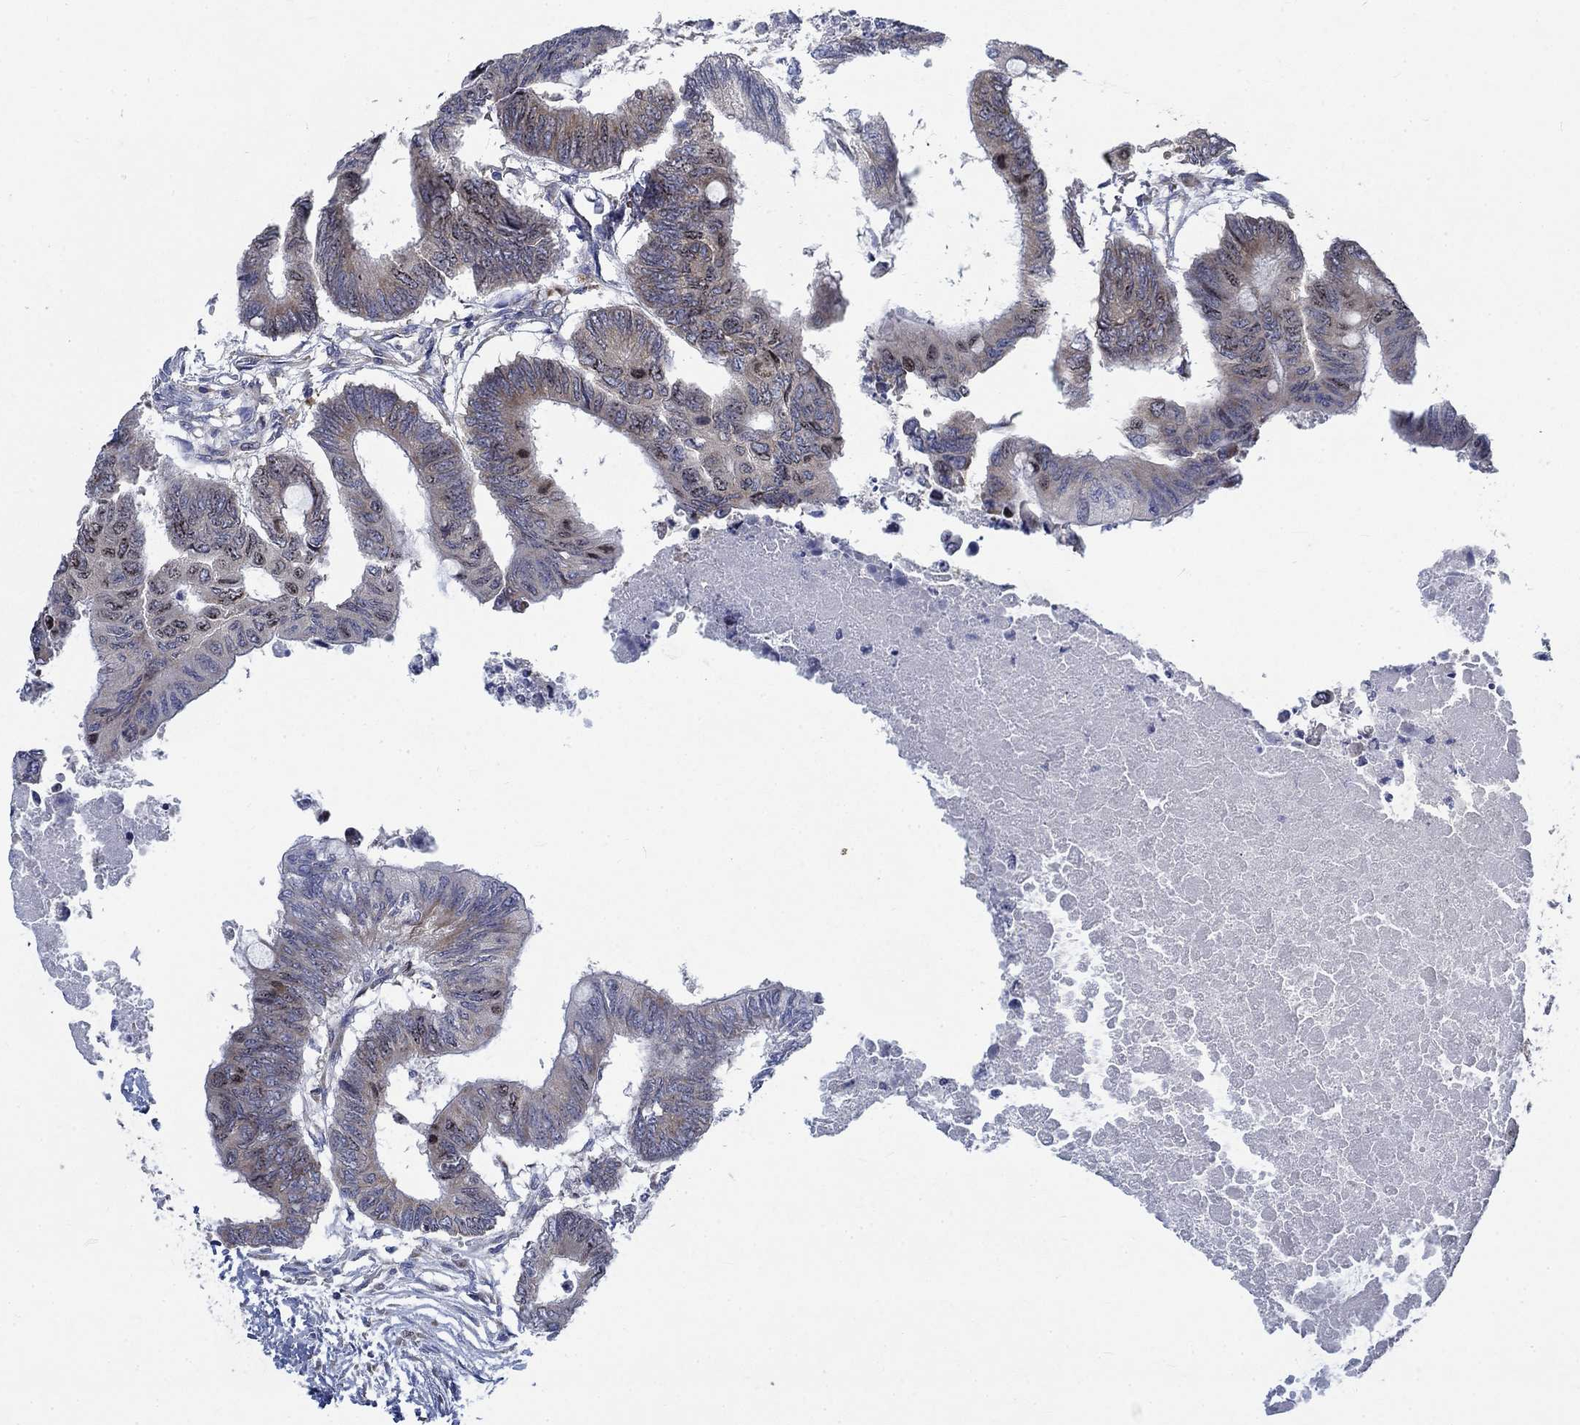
{"staining": {"intensity": "weak", "quantity": ">75%", "location": "cytoplasmic/membranous"}, "tissue": "colorectal cancer", "cell_type": "Tumor cells", "image_type": "cancer", "snomed": [{"axis": "morphology", "description": "Normal tissue, NOS"}, {"axis": "morphology", "description": "Adenocarcinoma, NOS"}, {"axis": "topography", "description": "Rectum"}, {"axis": "topography", "description": "Peripheral nerve tissue"}], "caption": "Immunohistochemical staining of human colorectal cancer exhibits weak cytoplasmic/membranous protein positivity in approximately >75% of tumor cells. The staining is performed using DAB (3,3'-diaminobenzidine) brown chromogen to label protein expression. The nuclei are counter-stained blue using hematoxylin.", "gene": "MMP24", "patient": {"sex": "male", "age": 92}}